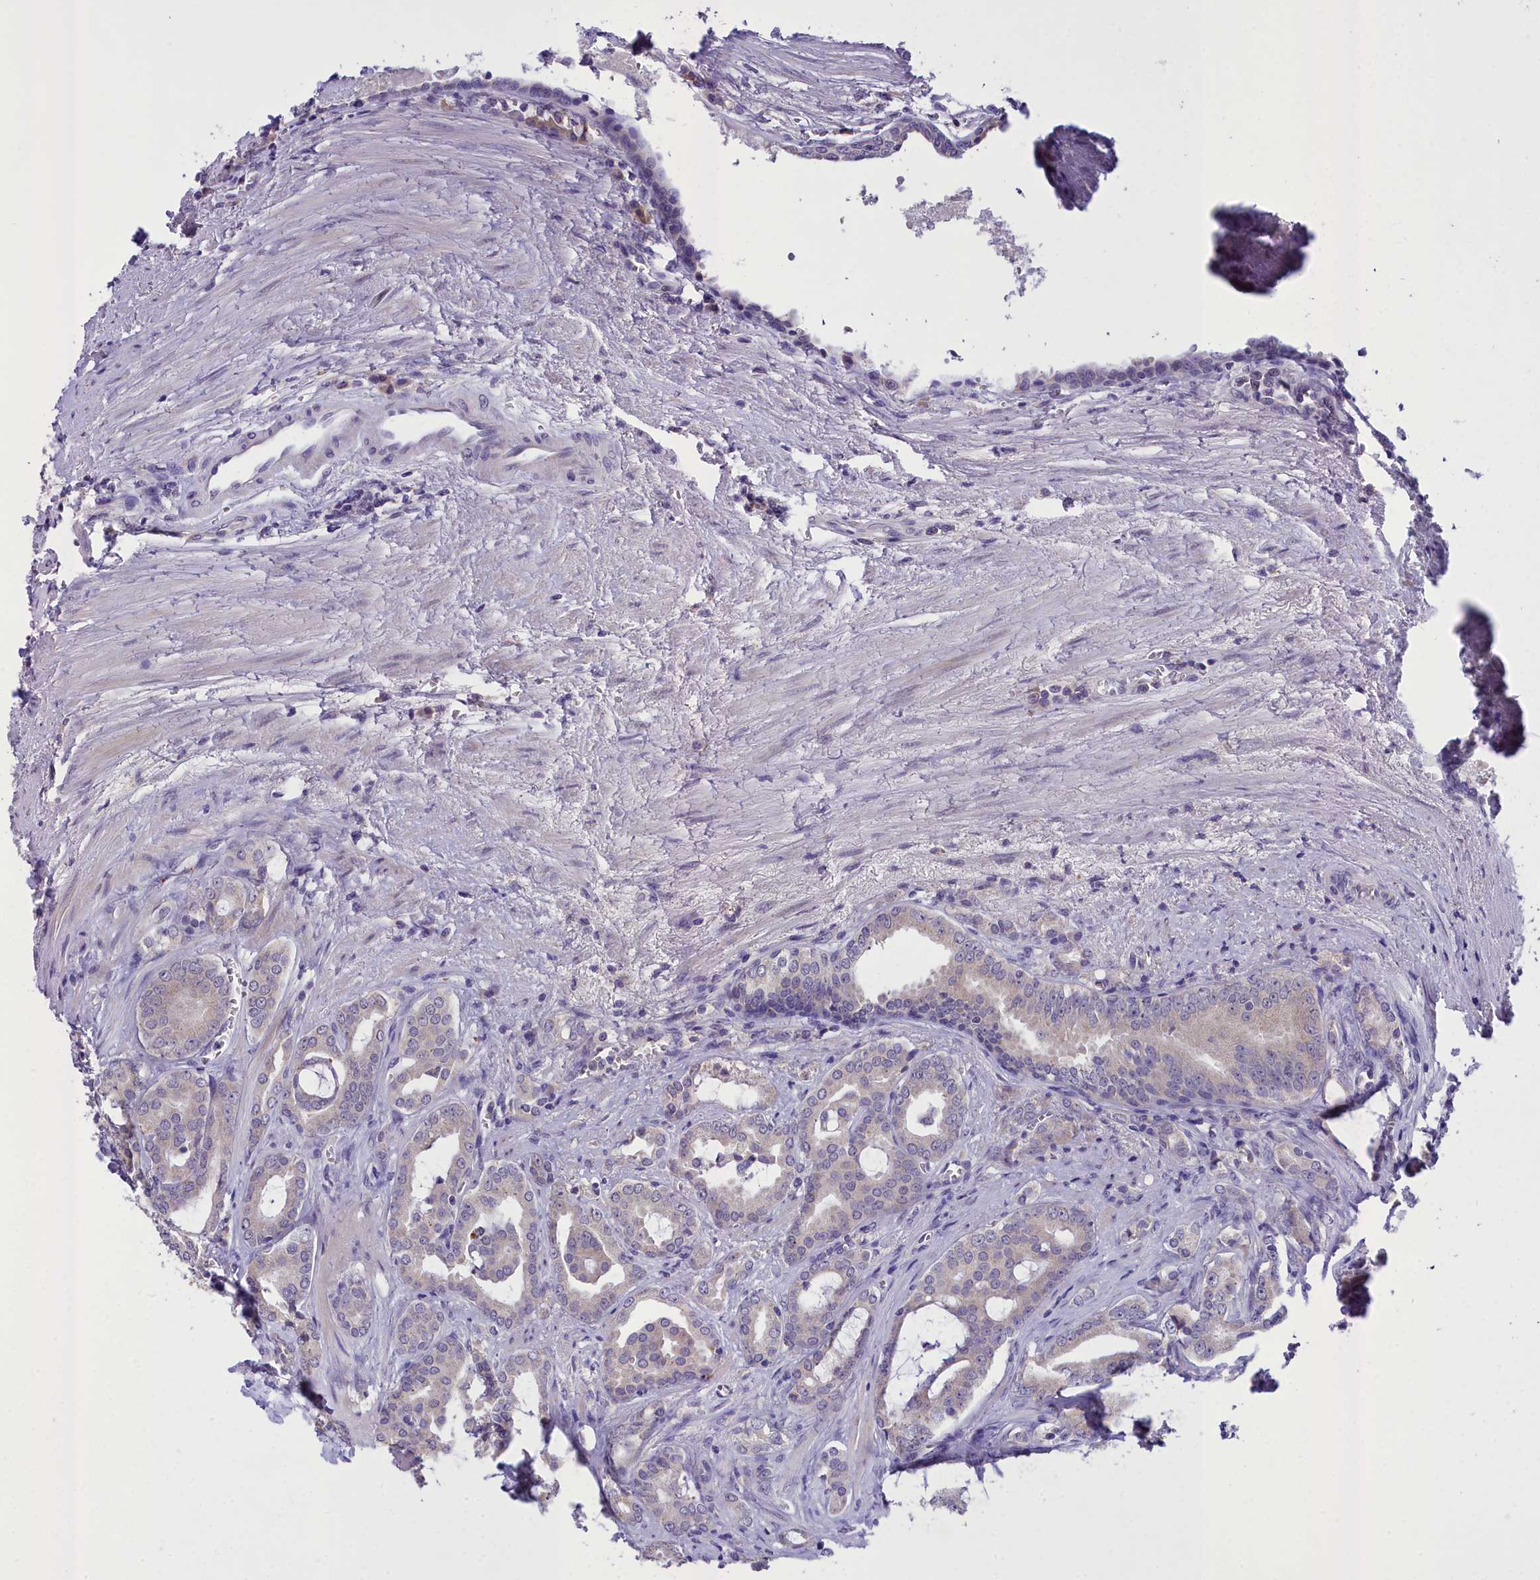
{"staining": {"intensity": "negative", "quantity": "none", "location": "none"}, "tissue": "prostate cancer", "cell_type": "Tumor cells", "image_type": "cancer", "snomed": [{"axis": "morphology", "description": "Adenocarcinoma, High grade"}, {"axis": "topography", "description": "Prostate"}], "caption": "Histopathology image shows no significant protein staining in tumor cells of prostate cancer. (Brightfield microscopy of DAB immunohistochemistry (IHC) at high magnification).", "gene": "MIIP", "patient": {"sex": "male", "age": 72}}